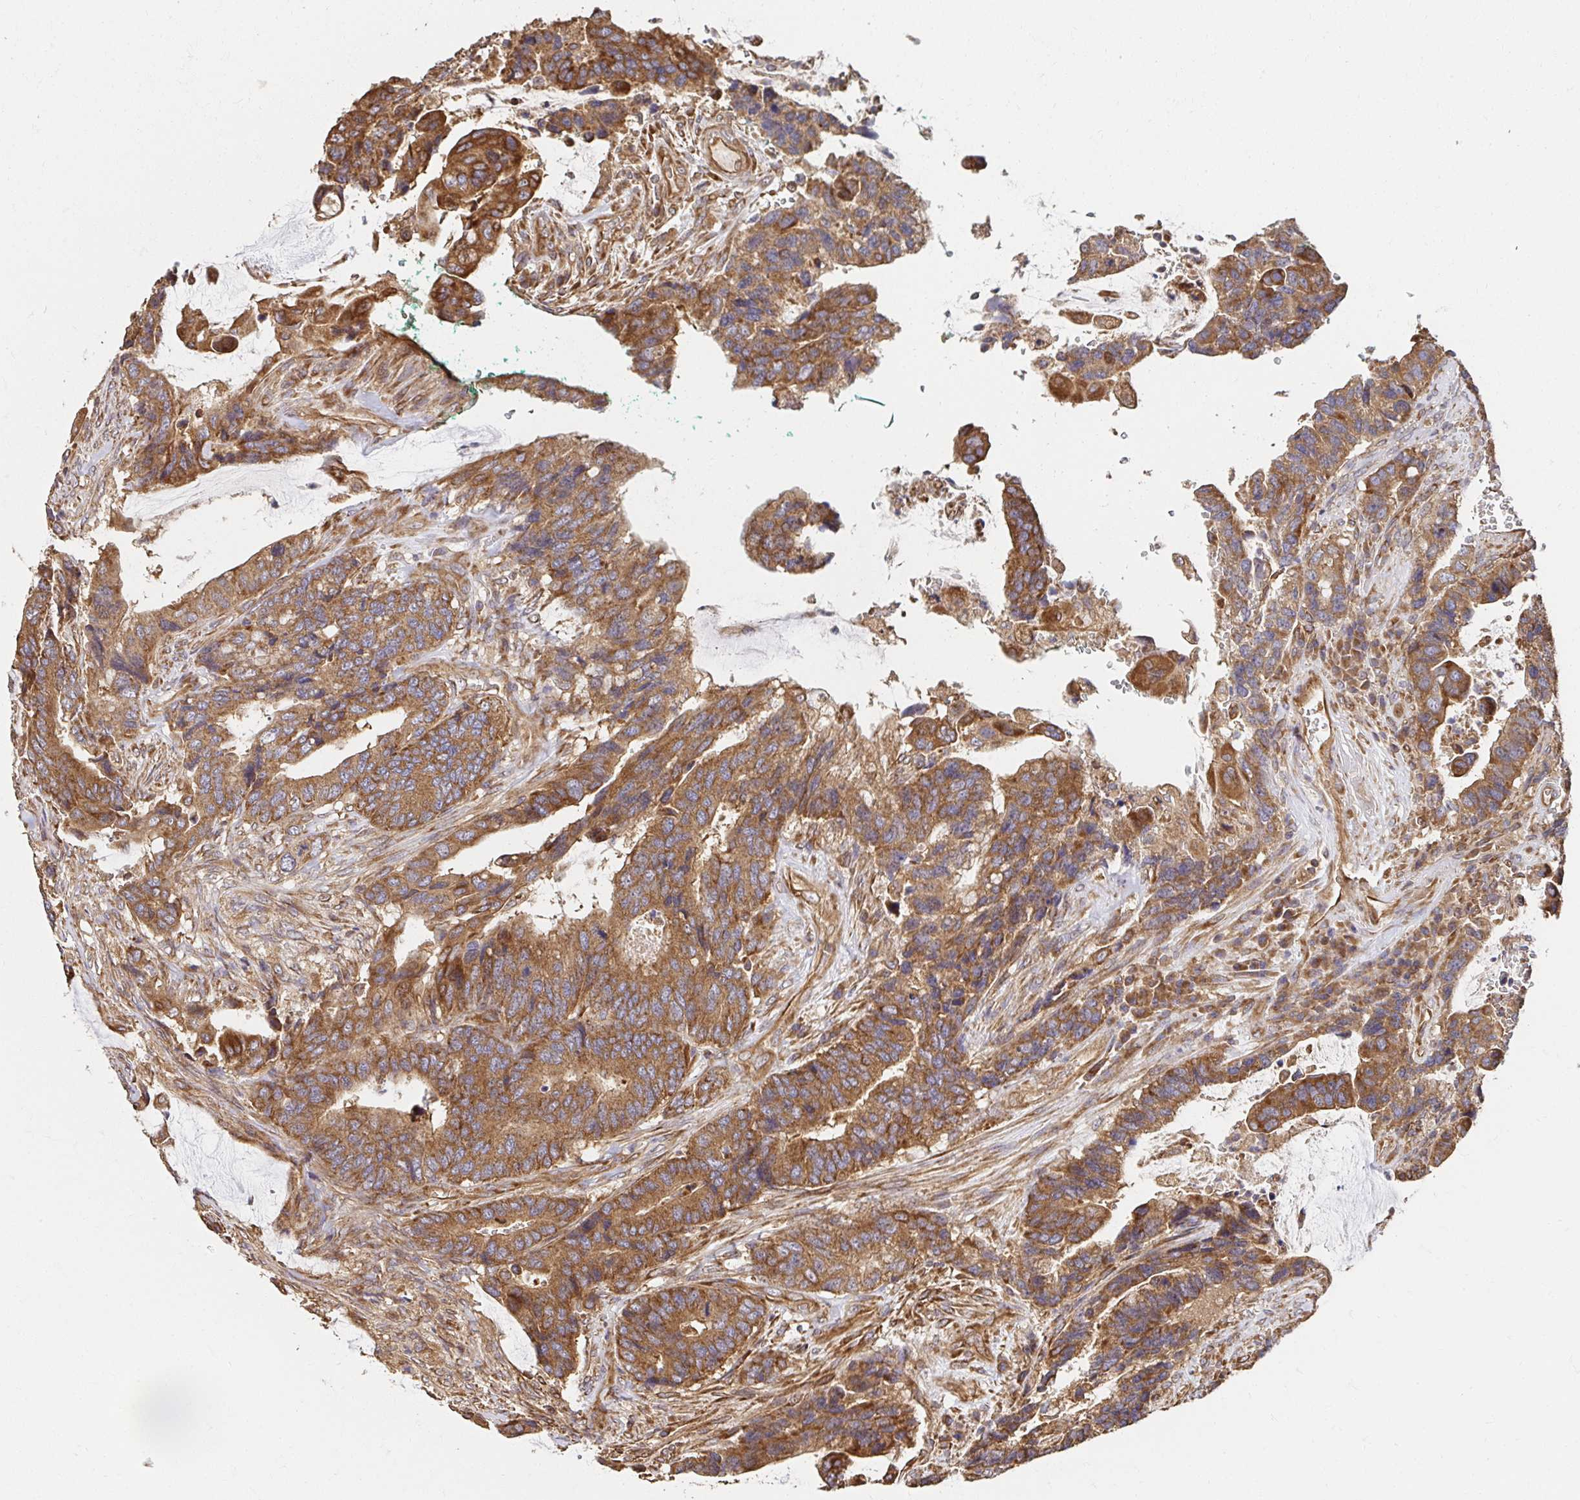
{"staining": {"intensity": "moderate", "quantity": ">75%", "location": "cytoplasmic/membranous"}, "tissue": "colorectal cancer", "cell_type": "Tumor cells", "image_type": "cancer", "snomed": [{"axis": "morphology", "description": "Adenocarcinoma, NOS"}, {"axis": "topography", "description": "Rectum"}], "caption": "An image of adenocarcinoma (colorectal) stained for a protein reveals moderate cytoplasmic/membranous brown staining in tumor cells.", "gene": "APBB1", "patient": {"sex": "female", "age": 59}}